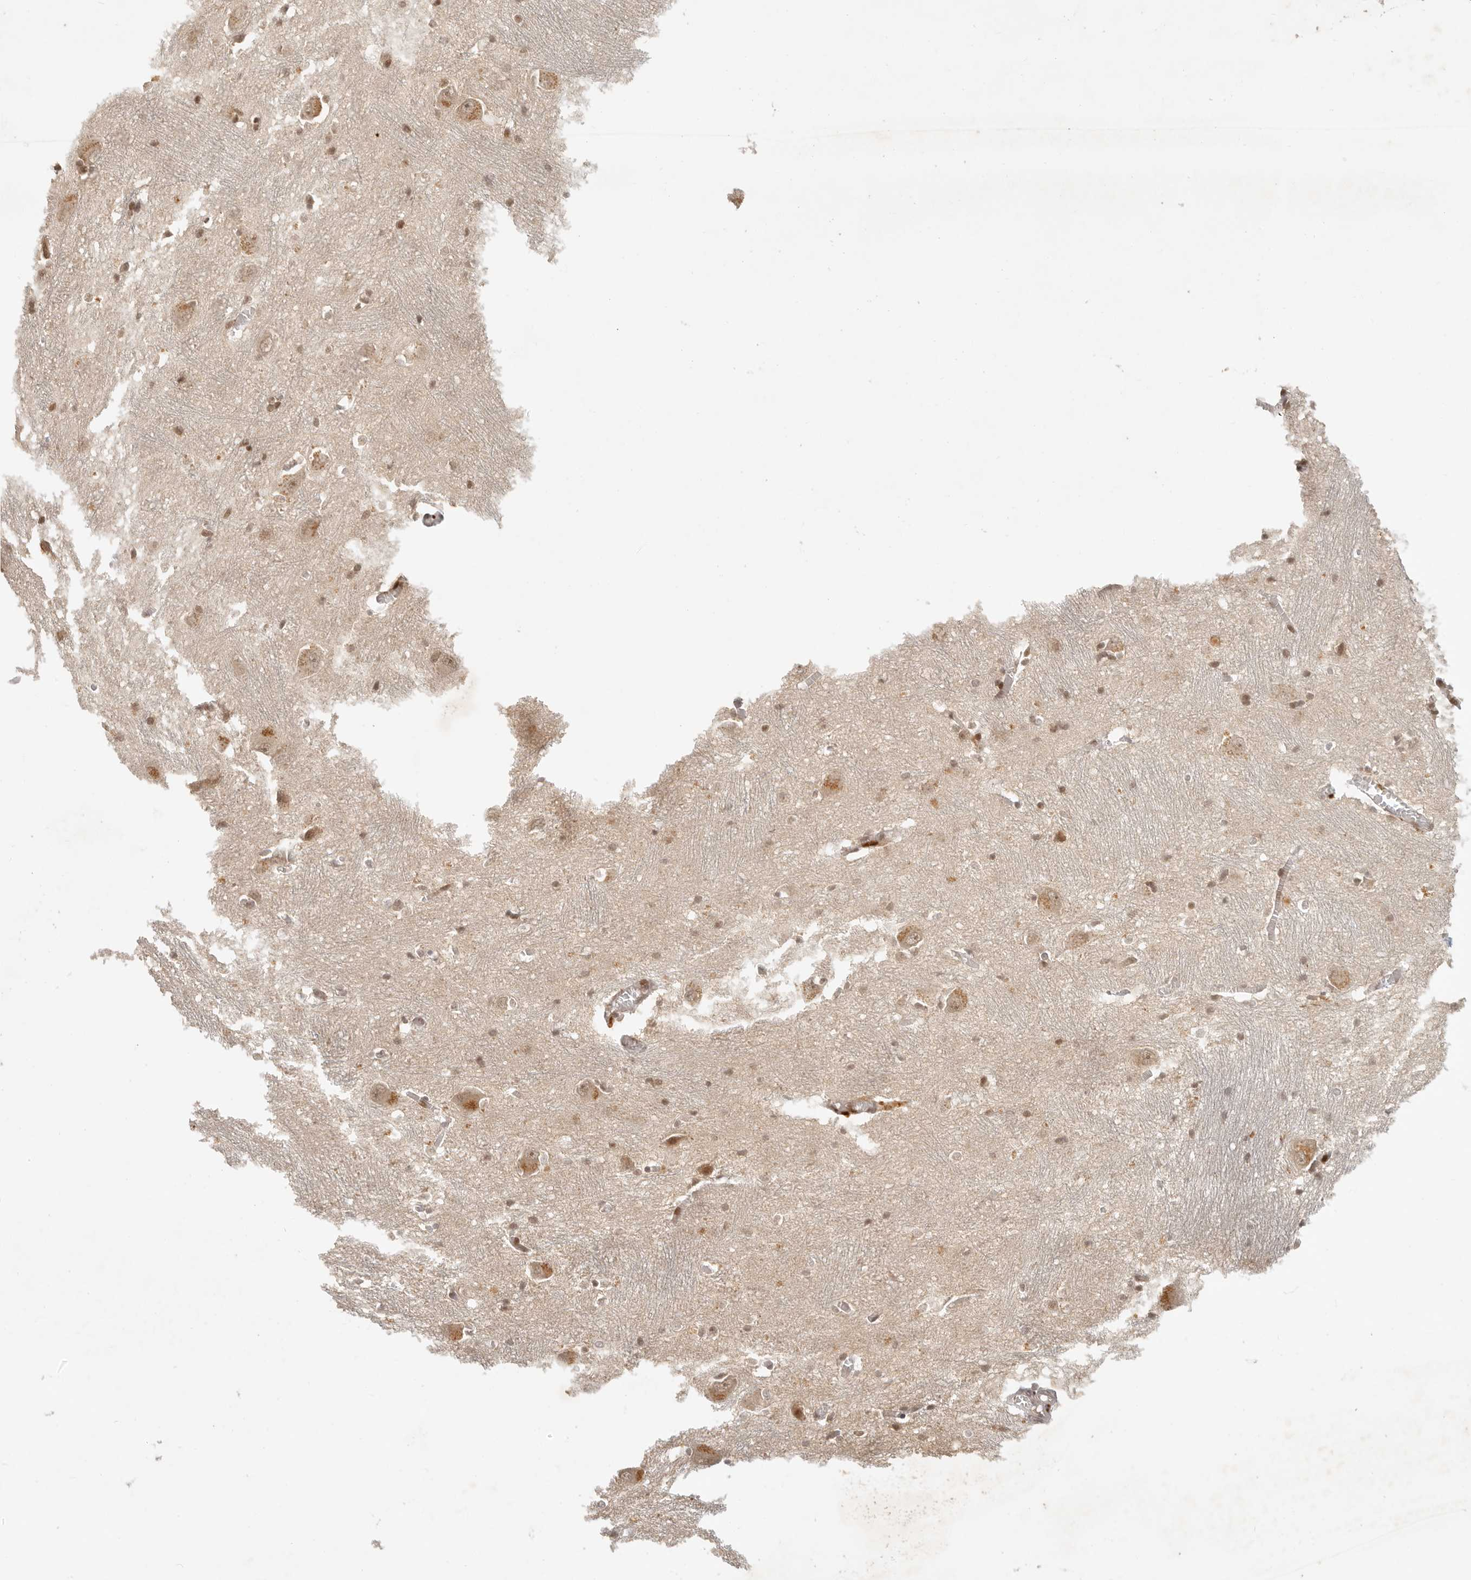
{"staining": {"intensity": "moderate", "quantity": "25%-75%", "location": "cytoplasmic/membranous,nuclear"}, "tissue": "caudate", "cell_type": "Glial cells", "image_type": "normal", "snomed": [{"axis": "morphology", "description": "Normal tissue, NOS"}, {"axis": "topography", "description": "Lateral ventricle wall"}], "caption": "An immunohistochemistry photomicrograph of normal tissue is shown. Protein staining in brown labels moderate cytoplasmic/membranous,nuclear positivity in caudate within glial cells. (brown staining indicates protein expression, while blue staining denotes nuclei).", "gene": "INTS11", "patient": {"sex": "male", "age": 37}}